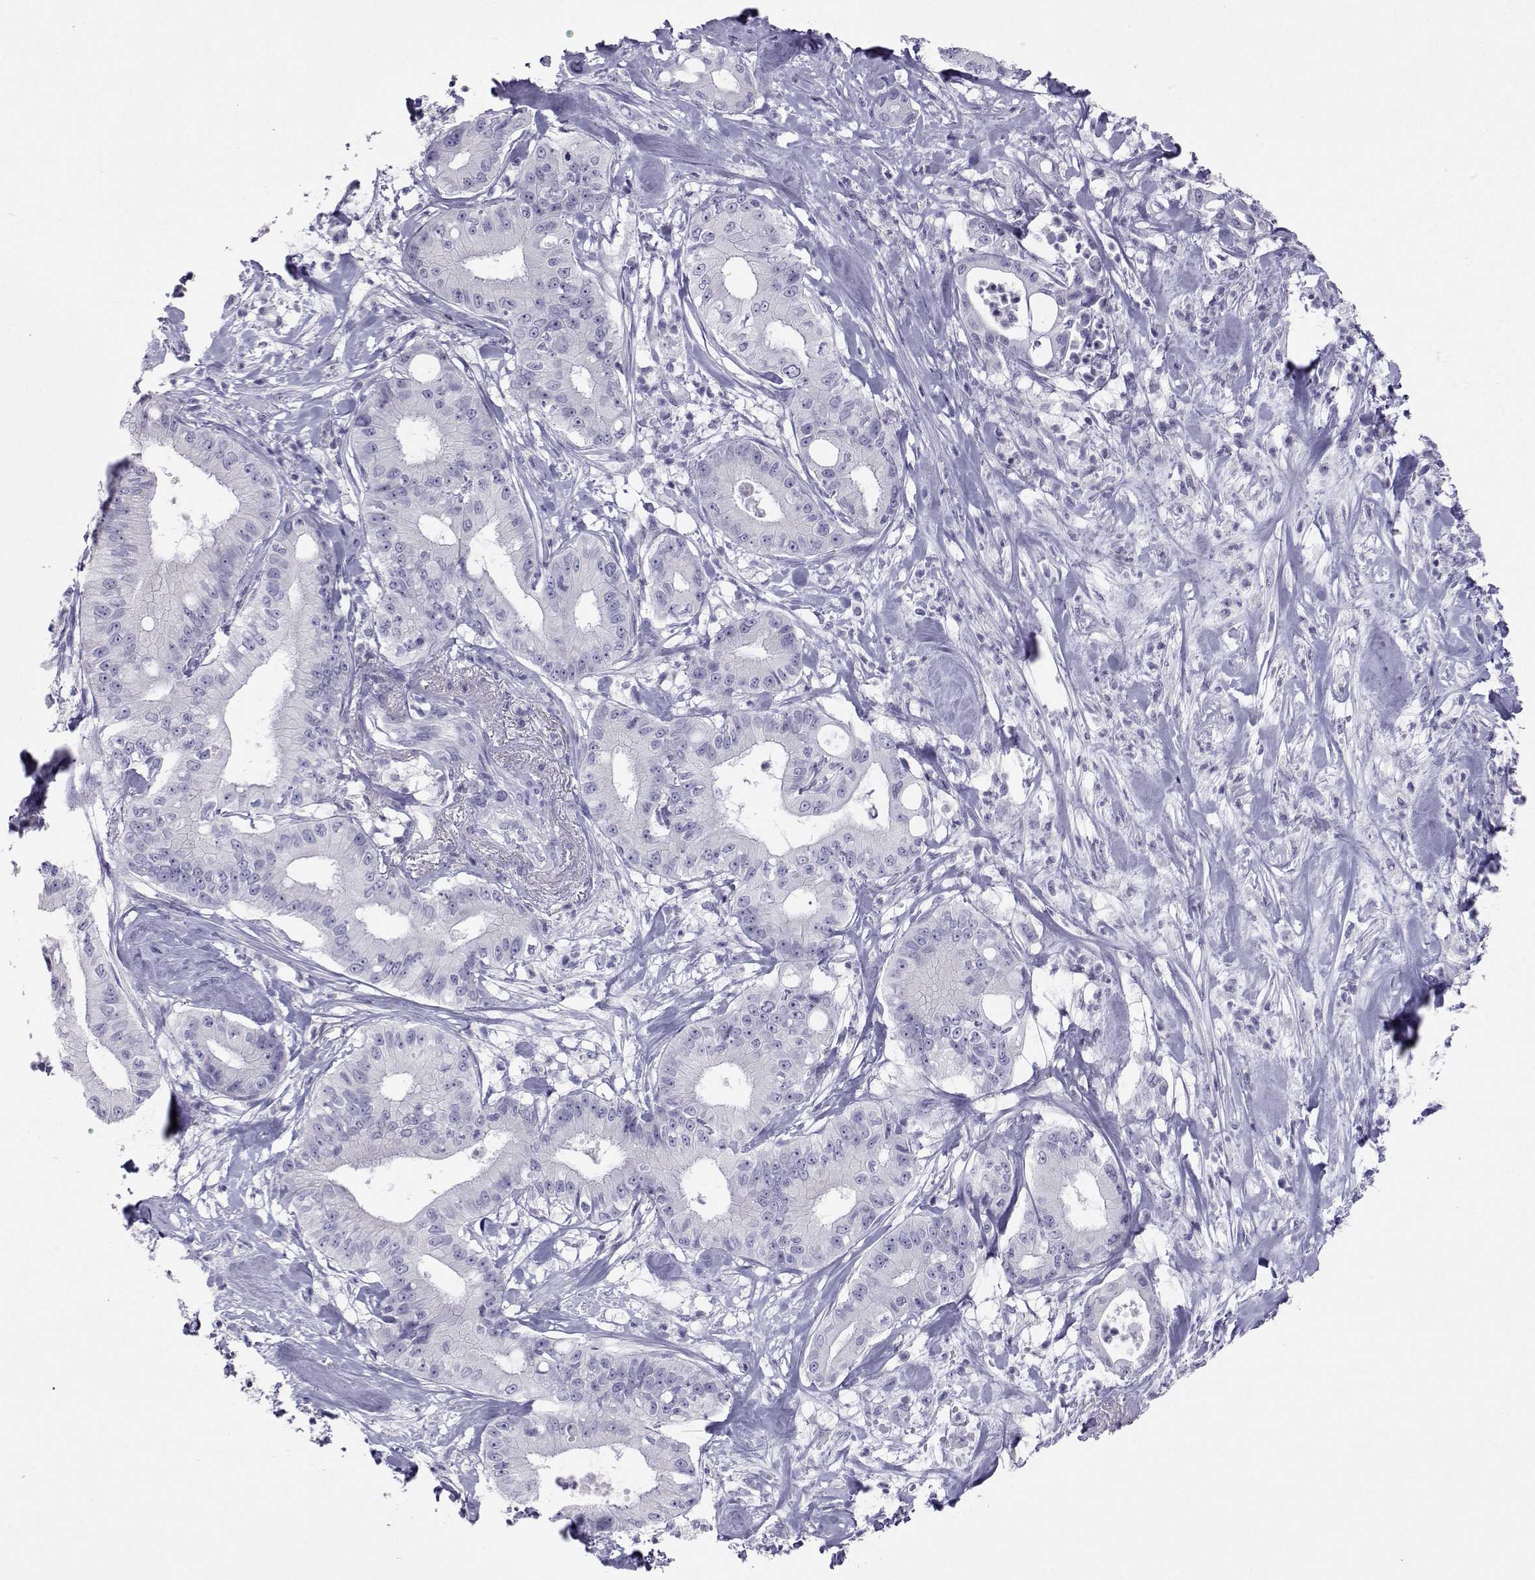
{"staining": {"intensity": "negative", "quantity": "none", "location": "none"}, "tissue": "pancreatic cancer", "cell_type": "Tumor cells", "image_type": "cancer", "snomed": [{"axis": "morphology", "description": "Adenocarcinoma, NOS"}, {"axis": "topography", "description": "Pancreas"}], "caption": "IHC of human pancreatic cancer demonstrates no expression in tumor cells.", "gene": "PLIN4", "patient": {"sex": "male", "age": 71}}